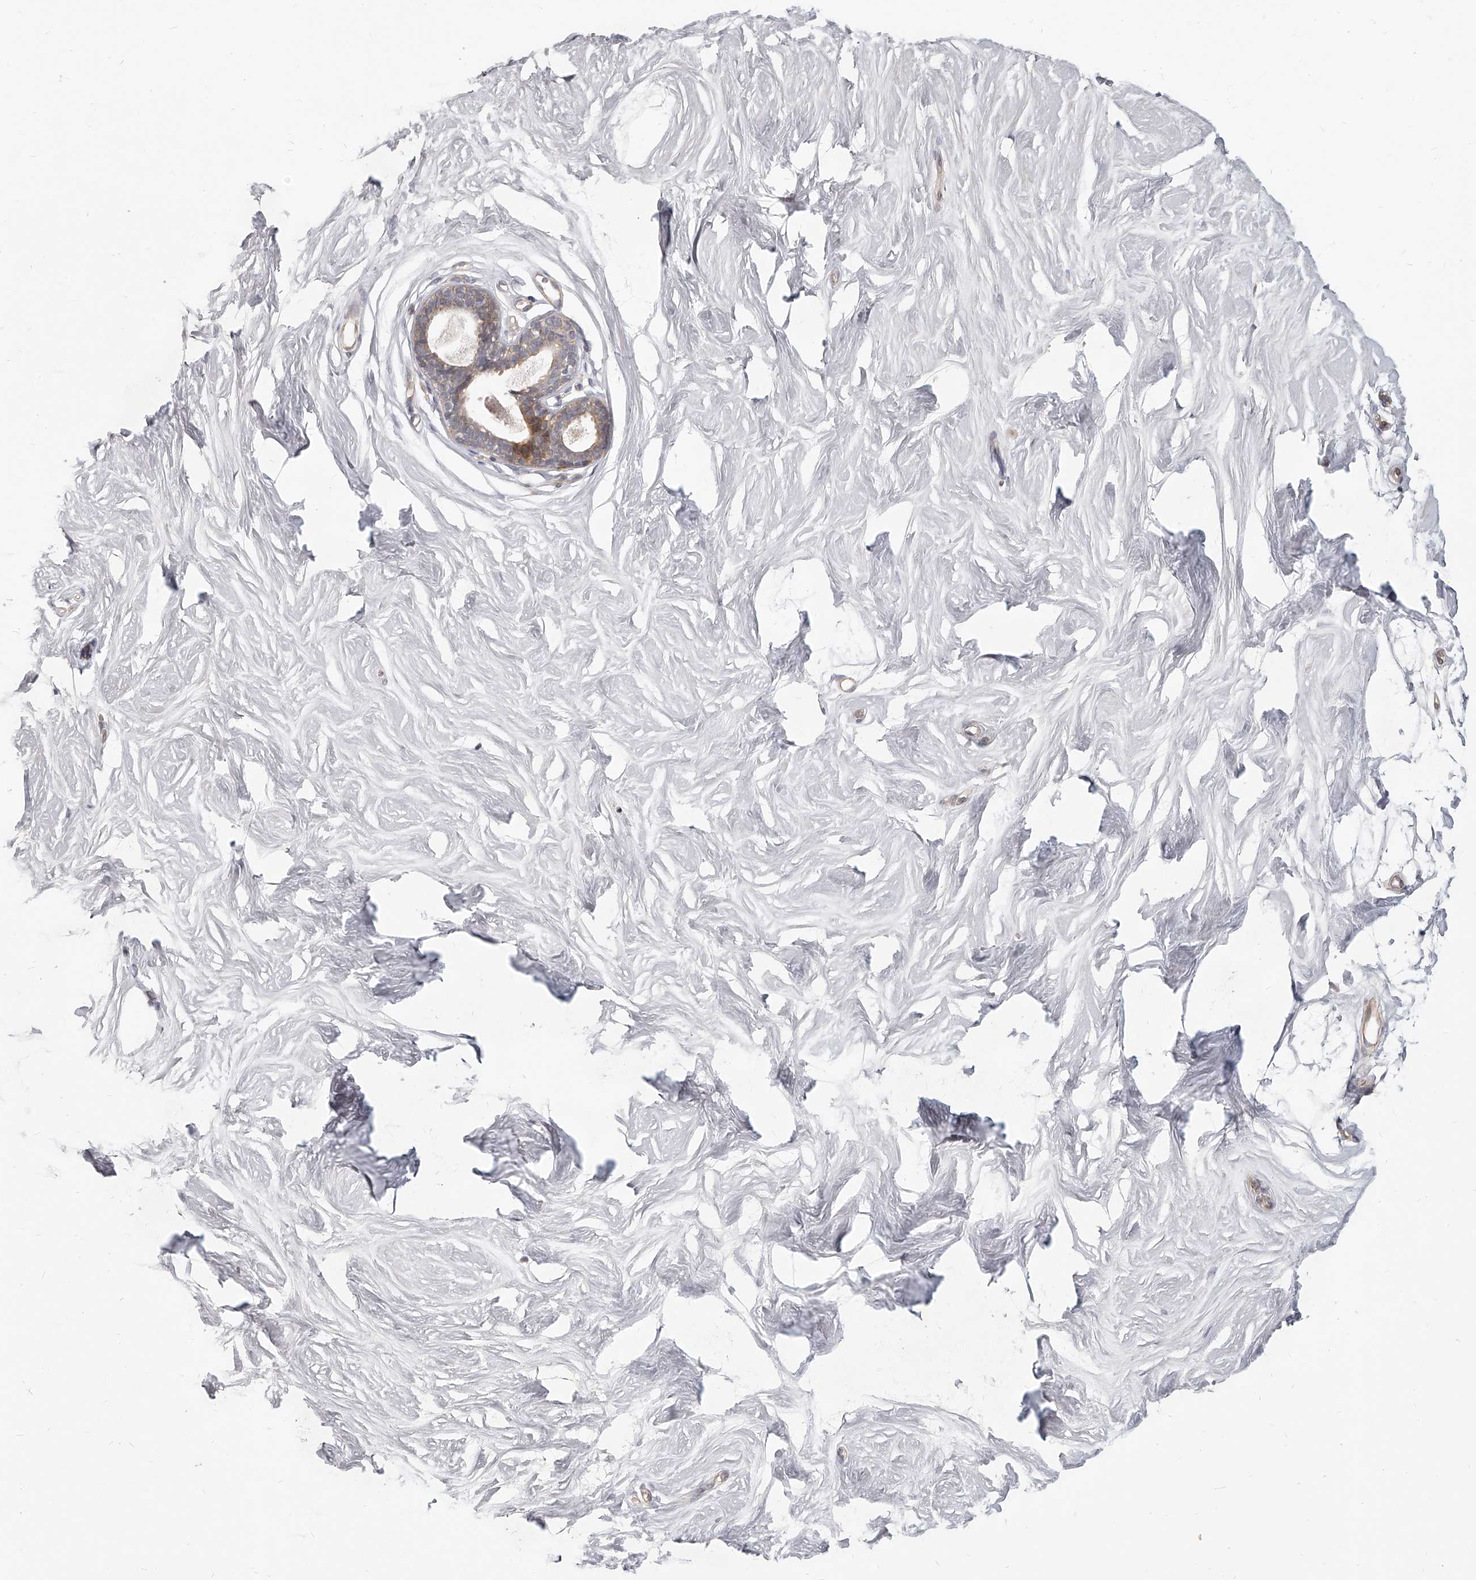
{"staining": {"intensity": "negative", "quantity": "none", "location": "none"}, "tissue": "breast", "cell_type": "Adipocytes", "image_type": "normal", "snomed": [{"axis": "morphology", "description": "Normal tissue, NOS"}, {"axis": "topography", "description": "Breast"}], "caption": "Immunohistochemistry (IHC) micrograph of benign breast stained for a protein (brown), which displays no expression in adipocytes.", "gene": "SLC37A1", "patient": {"sex": "female", "age": 26}}